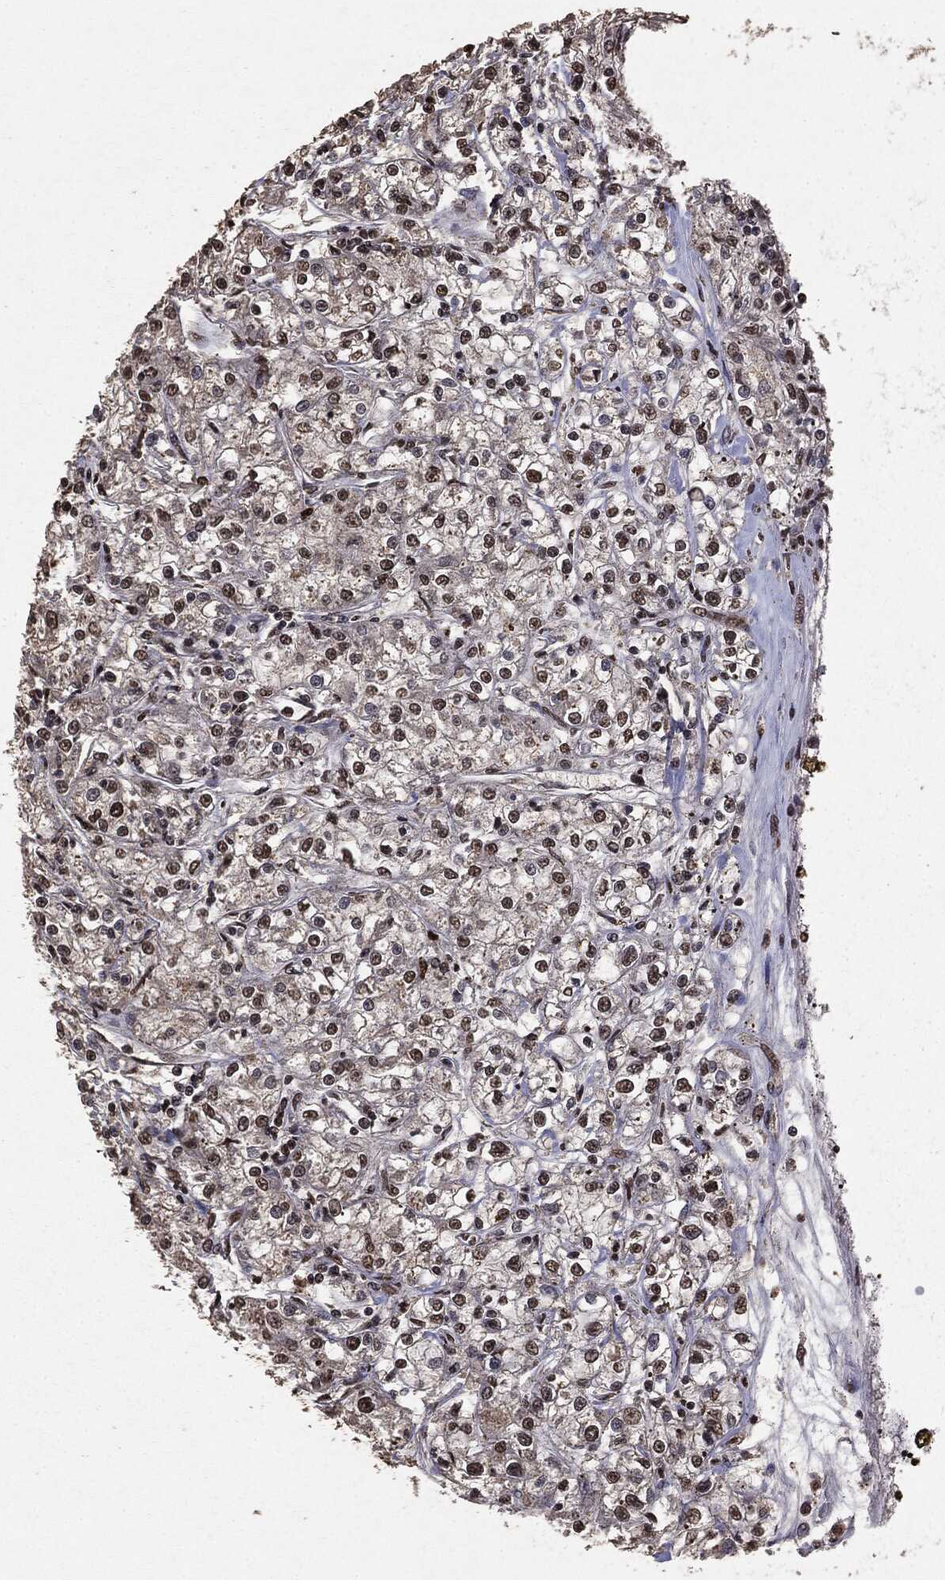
{"staining": {"intensity": "moderate", "quantity": "<25%", "location": "nuclear"}, "tissue": "renal cancer", "cell_type": "Tumor cells", "image_type": "cancer", "snomed": [{"axis": "morphology", "description": "Adenocarcinoma, NOS"}, {"axis": "topography", "description": "Kidney"}], "caption": "Renal adenocarcinoma tissue reveals moderate nuclear expression in approximately <25% of tumor cells, visualized by immunohistochemistry.", "gene": "RAD18", "patient": {"sex": "female", "age": 59}}